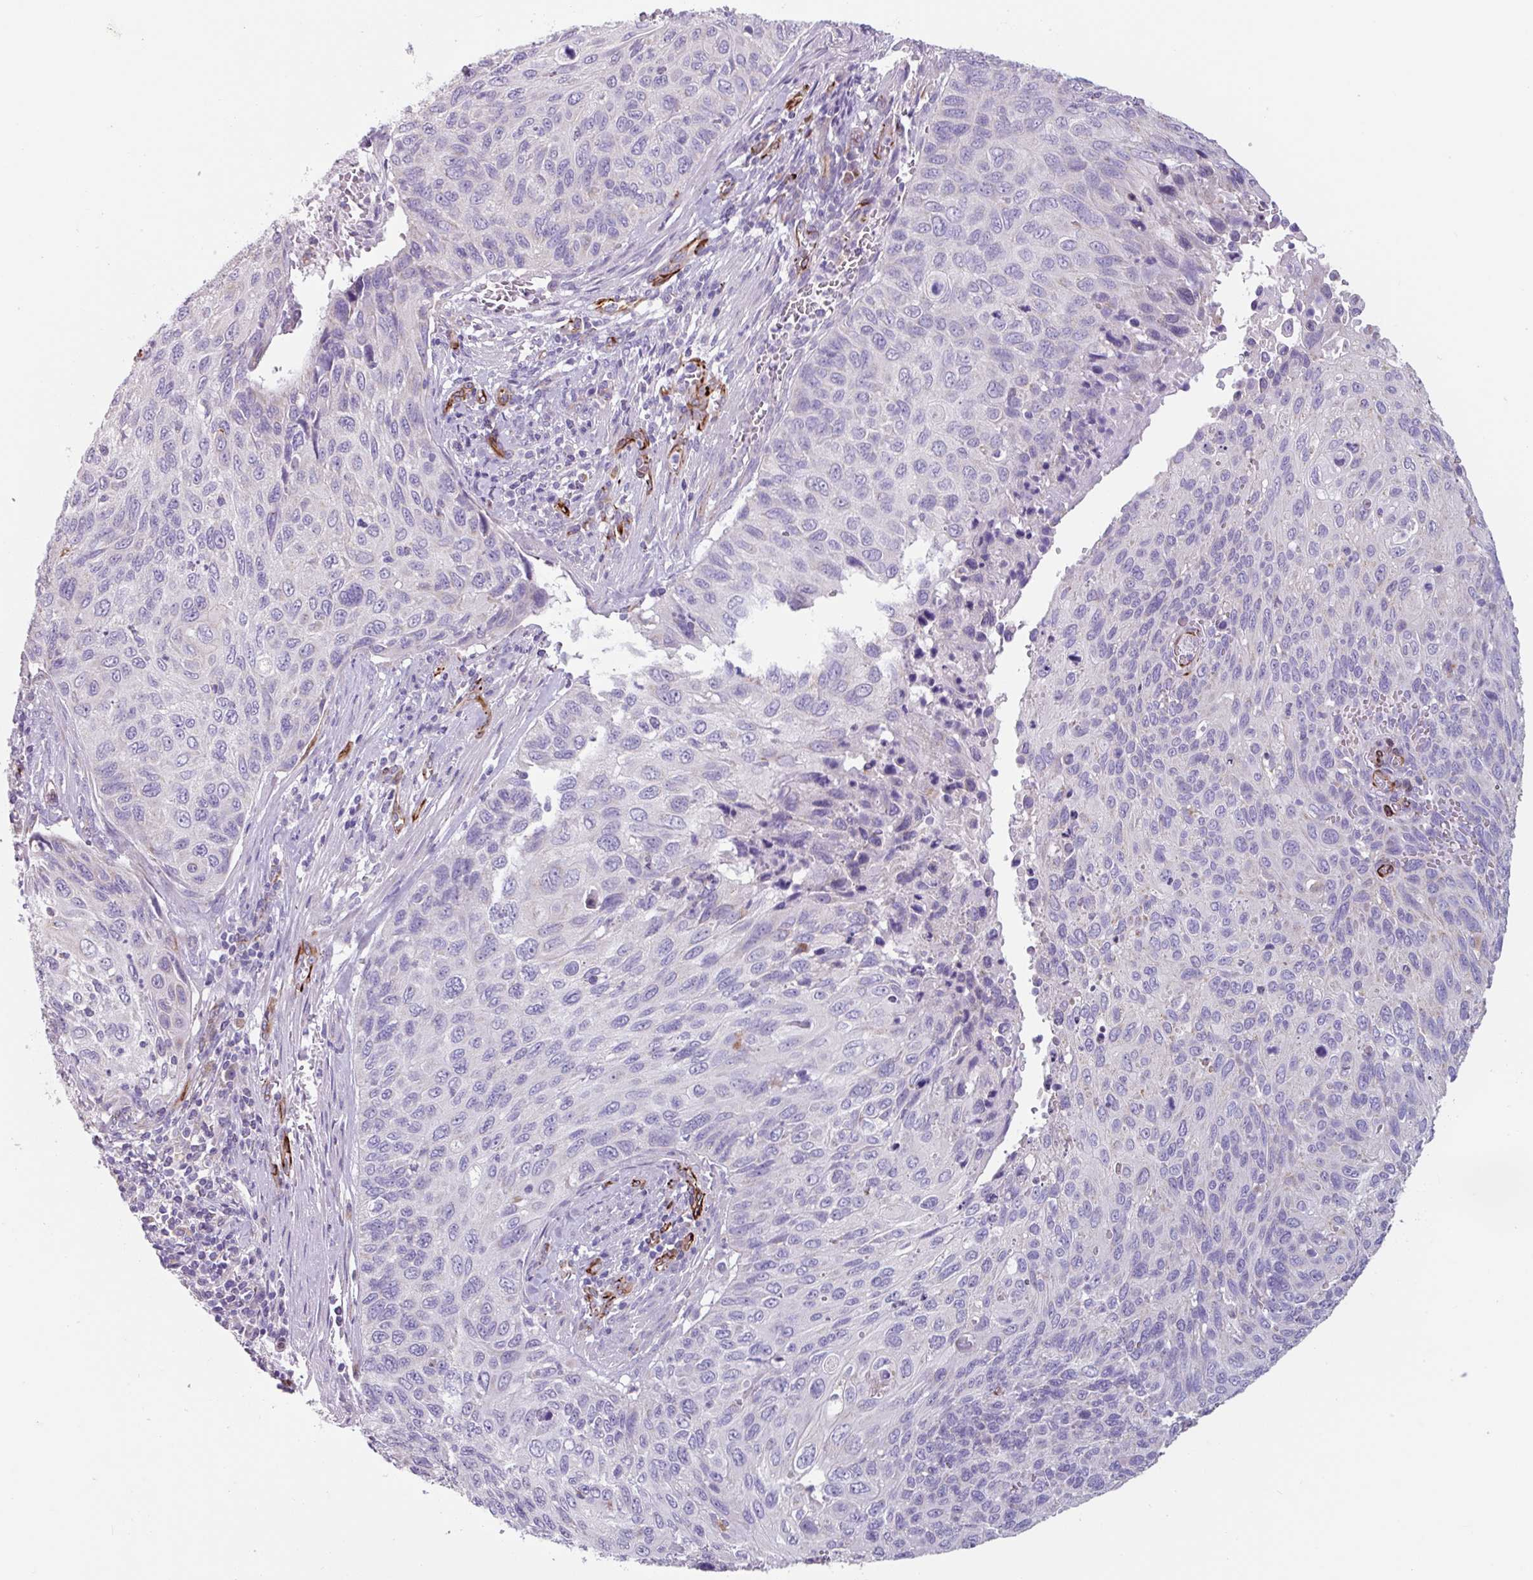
{"staining": {"intensity": "negative", "quantity": "none", "location": "none"}, "tissue": "cervical cancer", "cell_type": "Tumor cells", "image_type": "cancer", "snomed": [{"axis": "morphology", "description": "Squamous cell carcinoma, NOS"}, {"axis": "topography", "description": "Cervix"}], "caption": "DAB immunohistochemical staining of human cervical cancer (squamous cell carcinoma) displays no significant positivity in tumor cells. The staining was performed using DAB (3,3'-diaminobenzidine) to visualize the protein expression in brown, while the nuclei were stained in blue with hematoxylin (Magnification: 20x).", "gene": "BTD", "patient": {"sex": "female", "age": 70}}